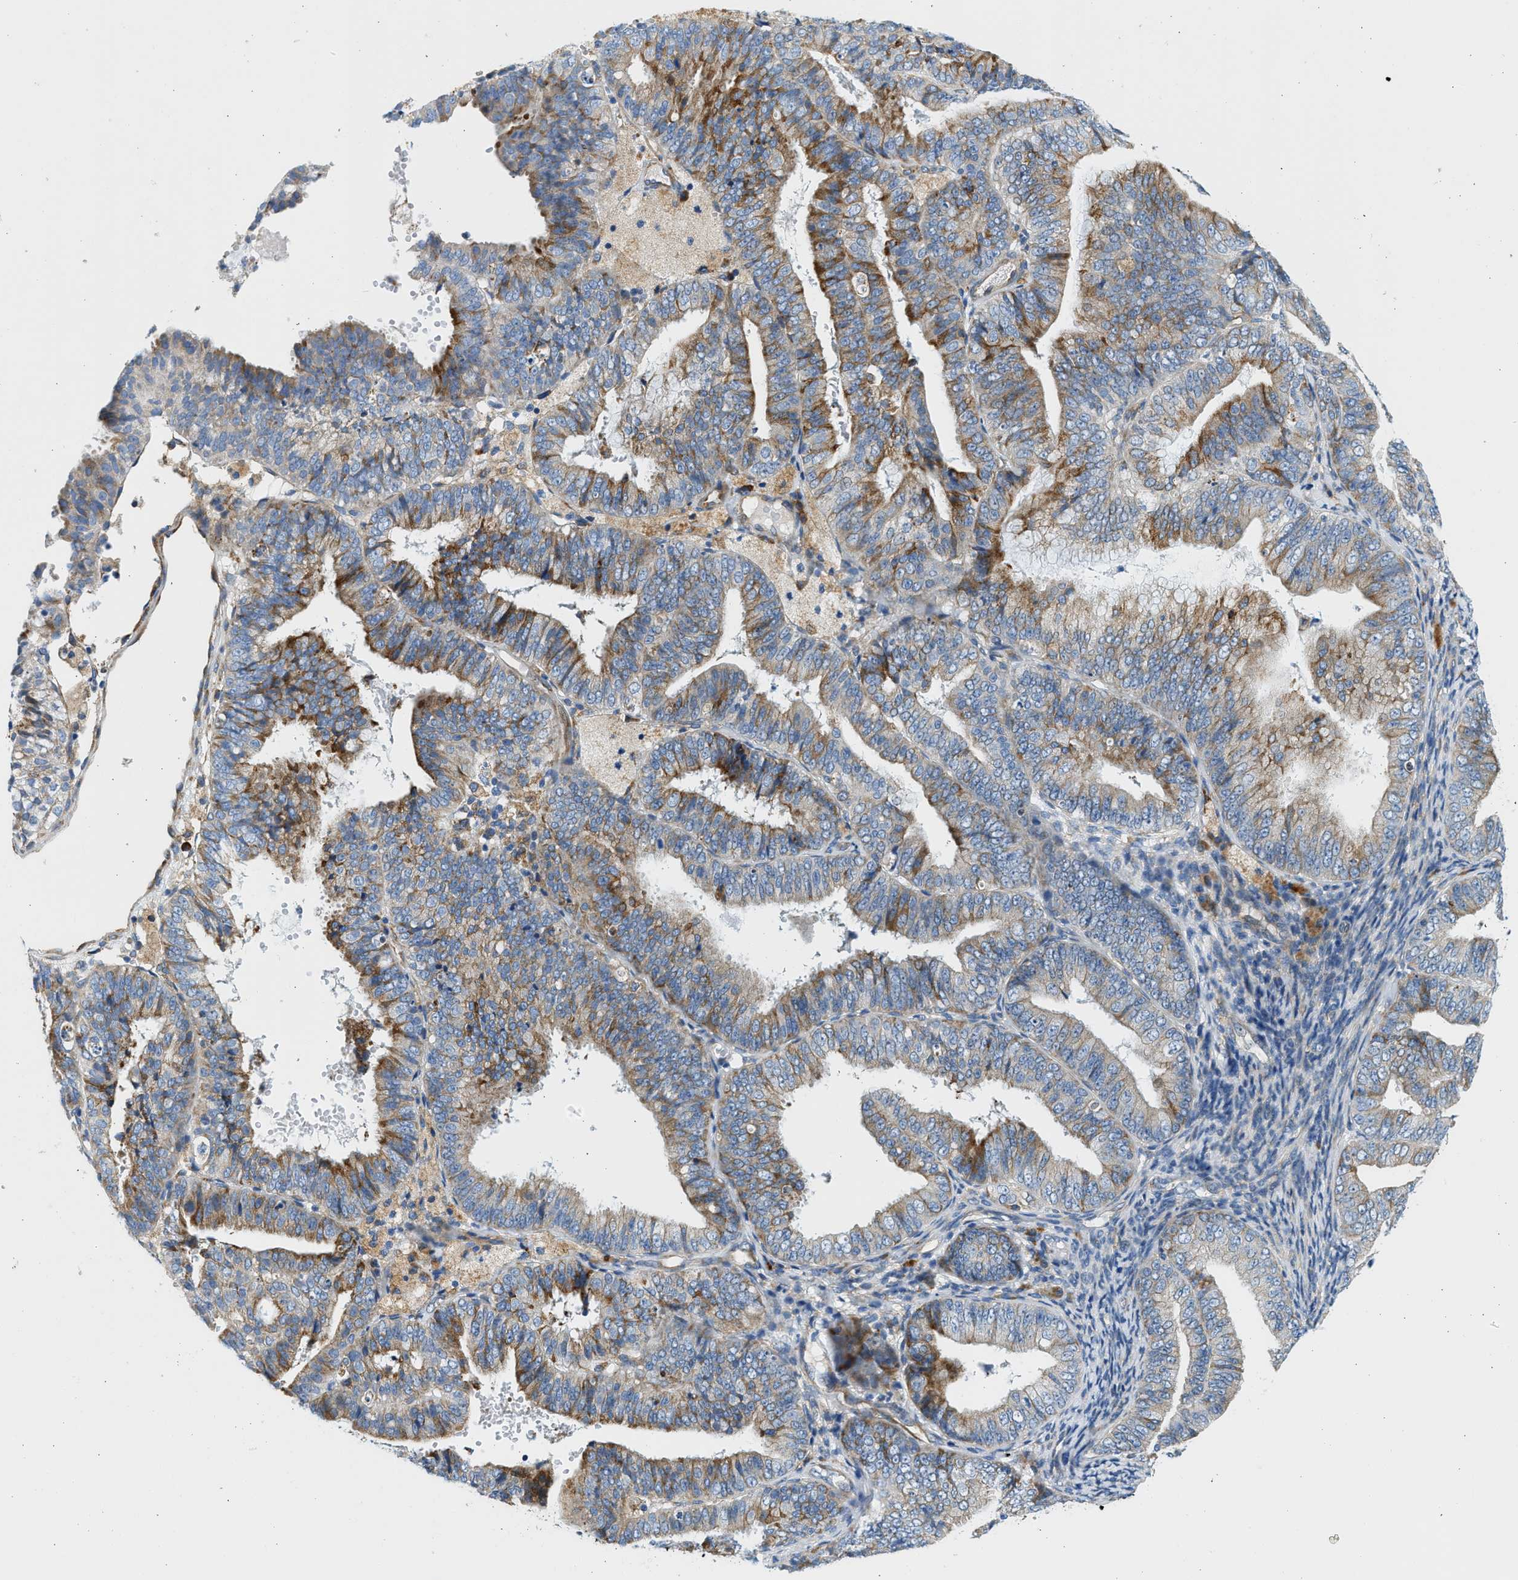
{"staining": {"intensity": "moderate", "quantity": "25%-75%", "location": "cytoplasmic/membranous"}, "tissue": "endometrial cancer", "cell_type": "Tumor cells", "image_type": "cancer", "snomed": [{"axis": "morphology", "description": "Adenocarcinoma, NOS"}, {"axis": "topography", "description": "Endometrium"}], "caption": "This histopathology image shows immunohistochemistry staining of adenocarcinoma (endometrial), with medium moderate cytoplasmic/membranous expression in about 25%-75% of tumor cells.", "gene": "CNTN6", "patient": {"sex": "female", "age": 63}}